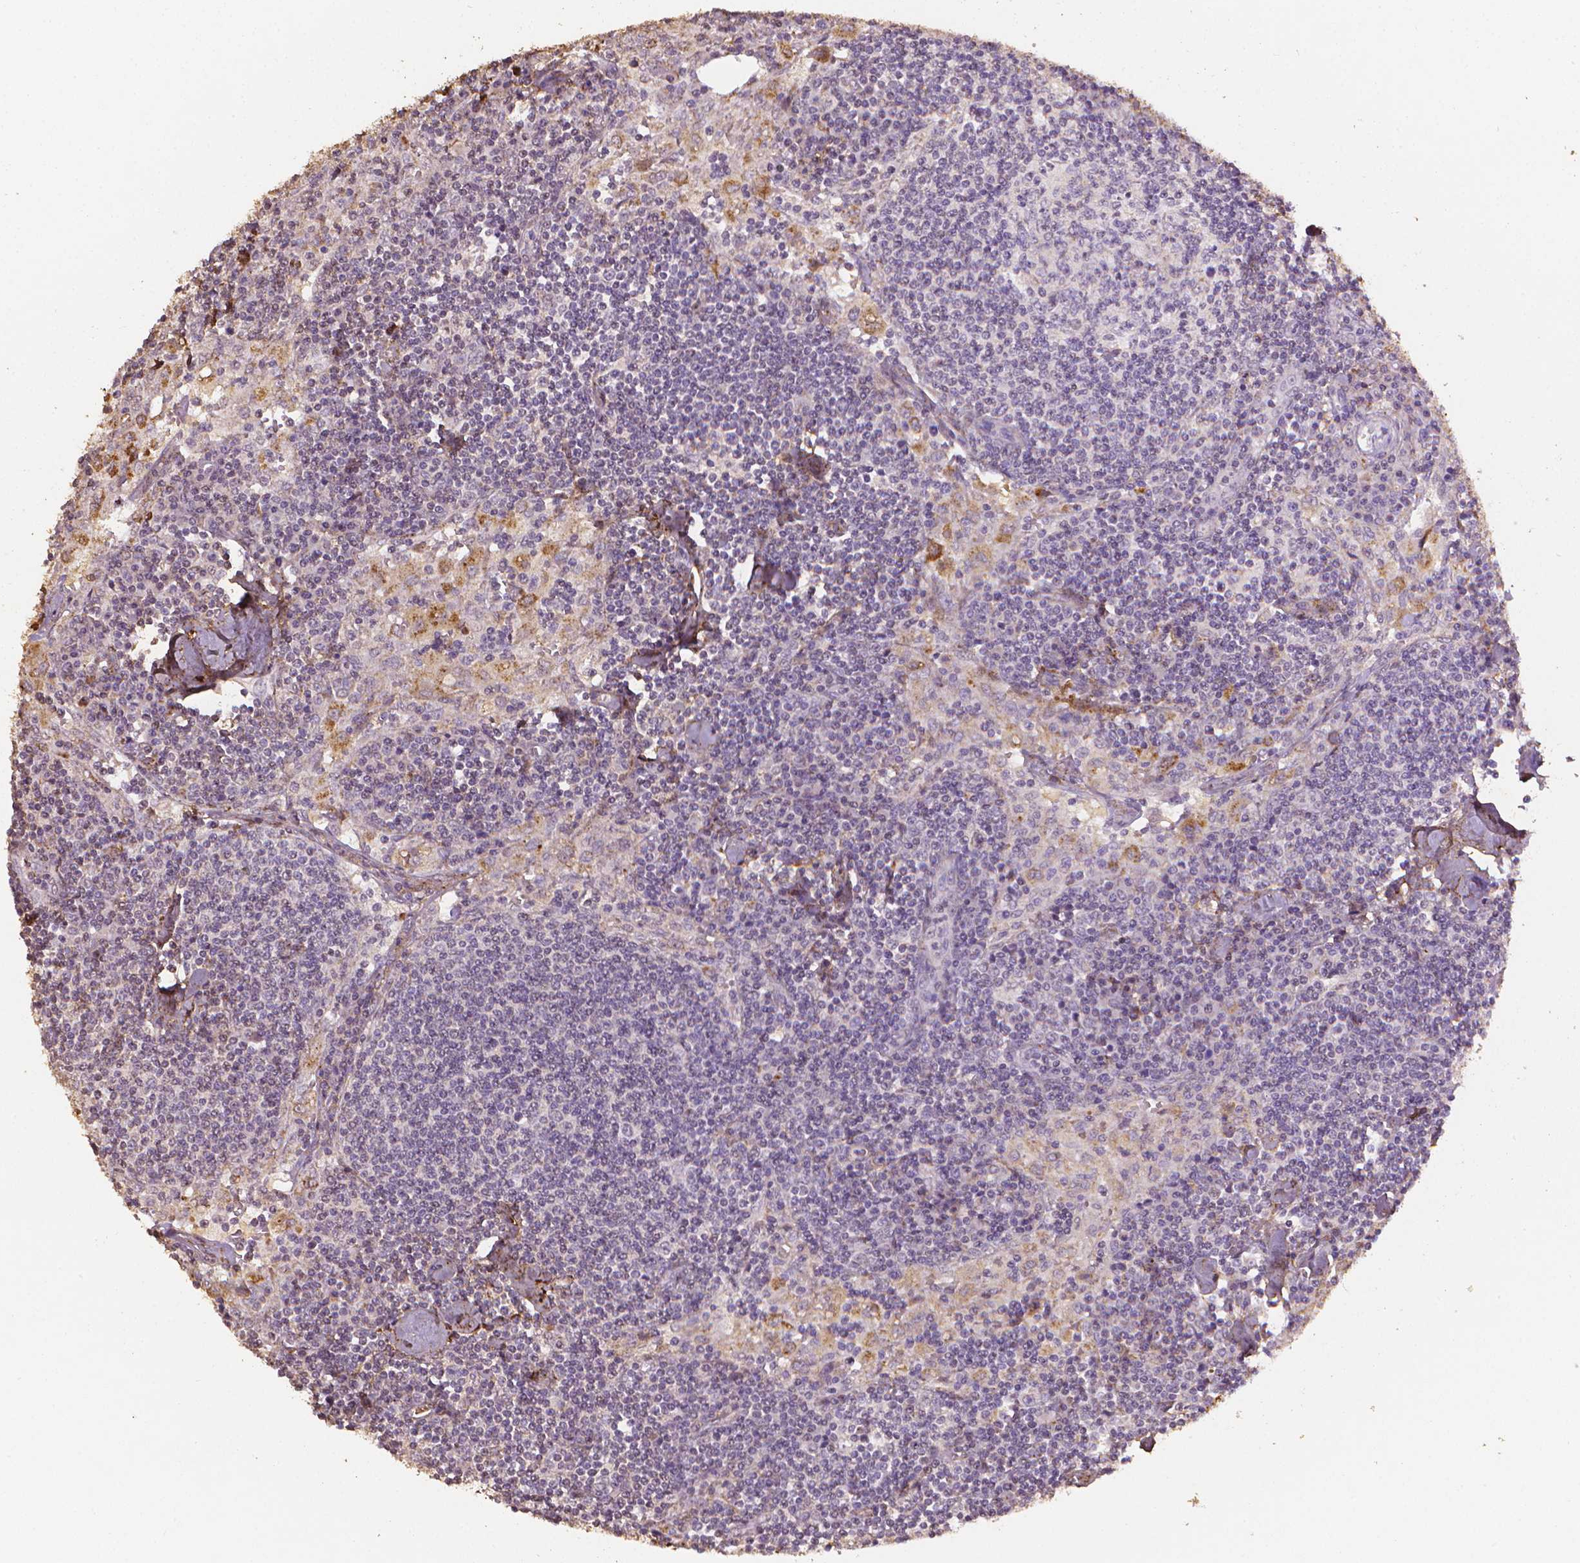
{"staining": {"intensity": "negative", "quantity": "none", "location": "none"}, "tissue": "lymph node", "cell_type": "Germinal center cells", "image_type": "normal", "snomed": [{"axis": "morphology", "description": "Normal tissue, NOS"}, {"axis": "topography", "description": "Lymph node"}], "caption": "This histopathology image is of normal lymph node stained with immunohistochemistry (IHC) to label a protein in brown with the nuclei are counter-stained blue. There is no expression in germinal center cells.", "gene": "DCN", "patient": {"sex": "male", "age": 55}}